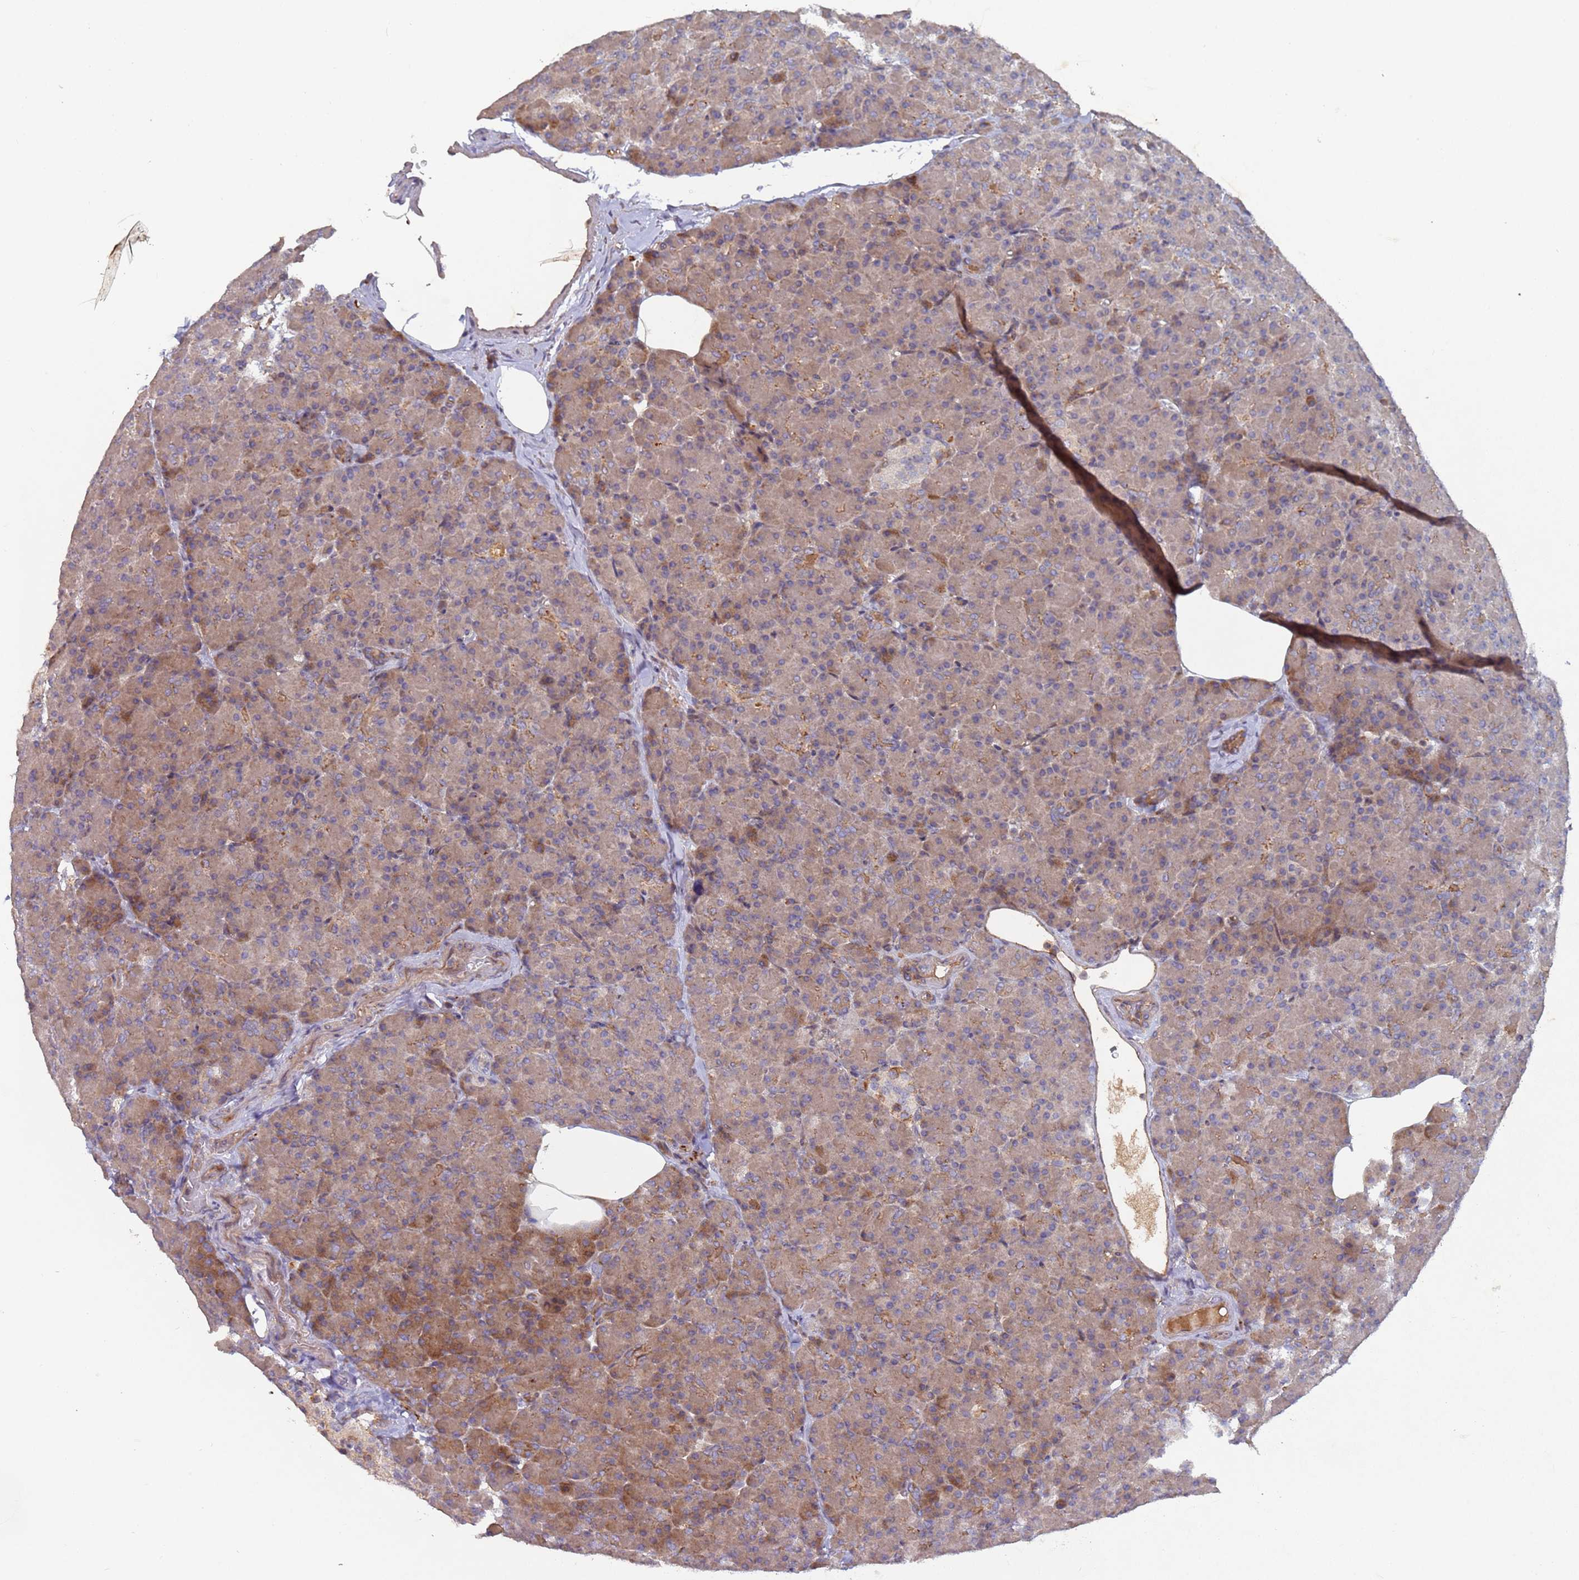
{"staining": {"intensity": "moderate", "quantity": "25%-75%", "location": "cytoplasmic/membranous"}, "tissue": "pancreas", "cell_type": "Exocrine glandular cells", "image_type": "normal", "snomed": [{"axis": "morphology", "description": "Normal tissue, NOS"}, {"axis": "topography", "description": "Pancreas"}], "caption": "Protein staining shows moderate cytoplasmic/membranous expression in about 25%-75% of exocrine glandular cells in benign pancreas. The protein of interest is stained brown, and the nuclei are stained in blue (DAB (3,3'-diaminobenzidine) IHC with brightfield microscopy, high magnification).", "gene": "KANSL1L", "patient": {"sex": "female", "age": 43}}